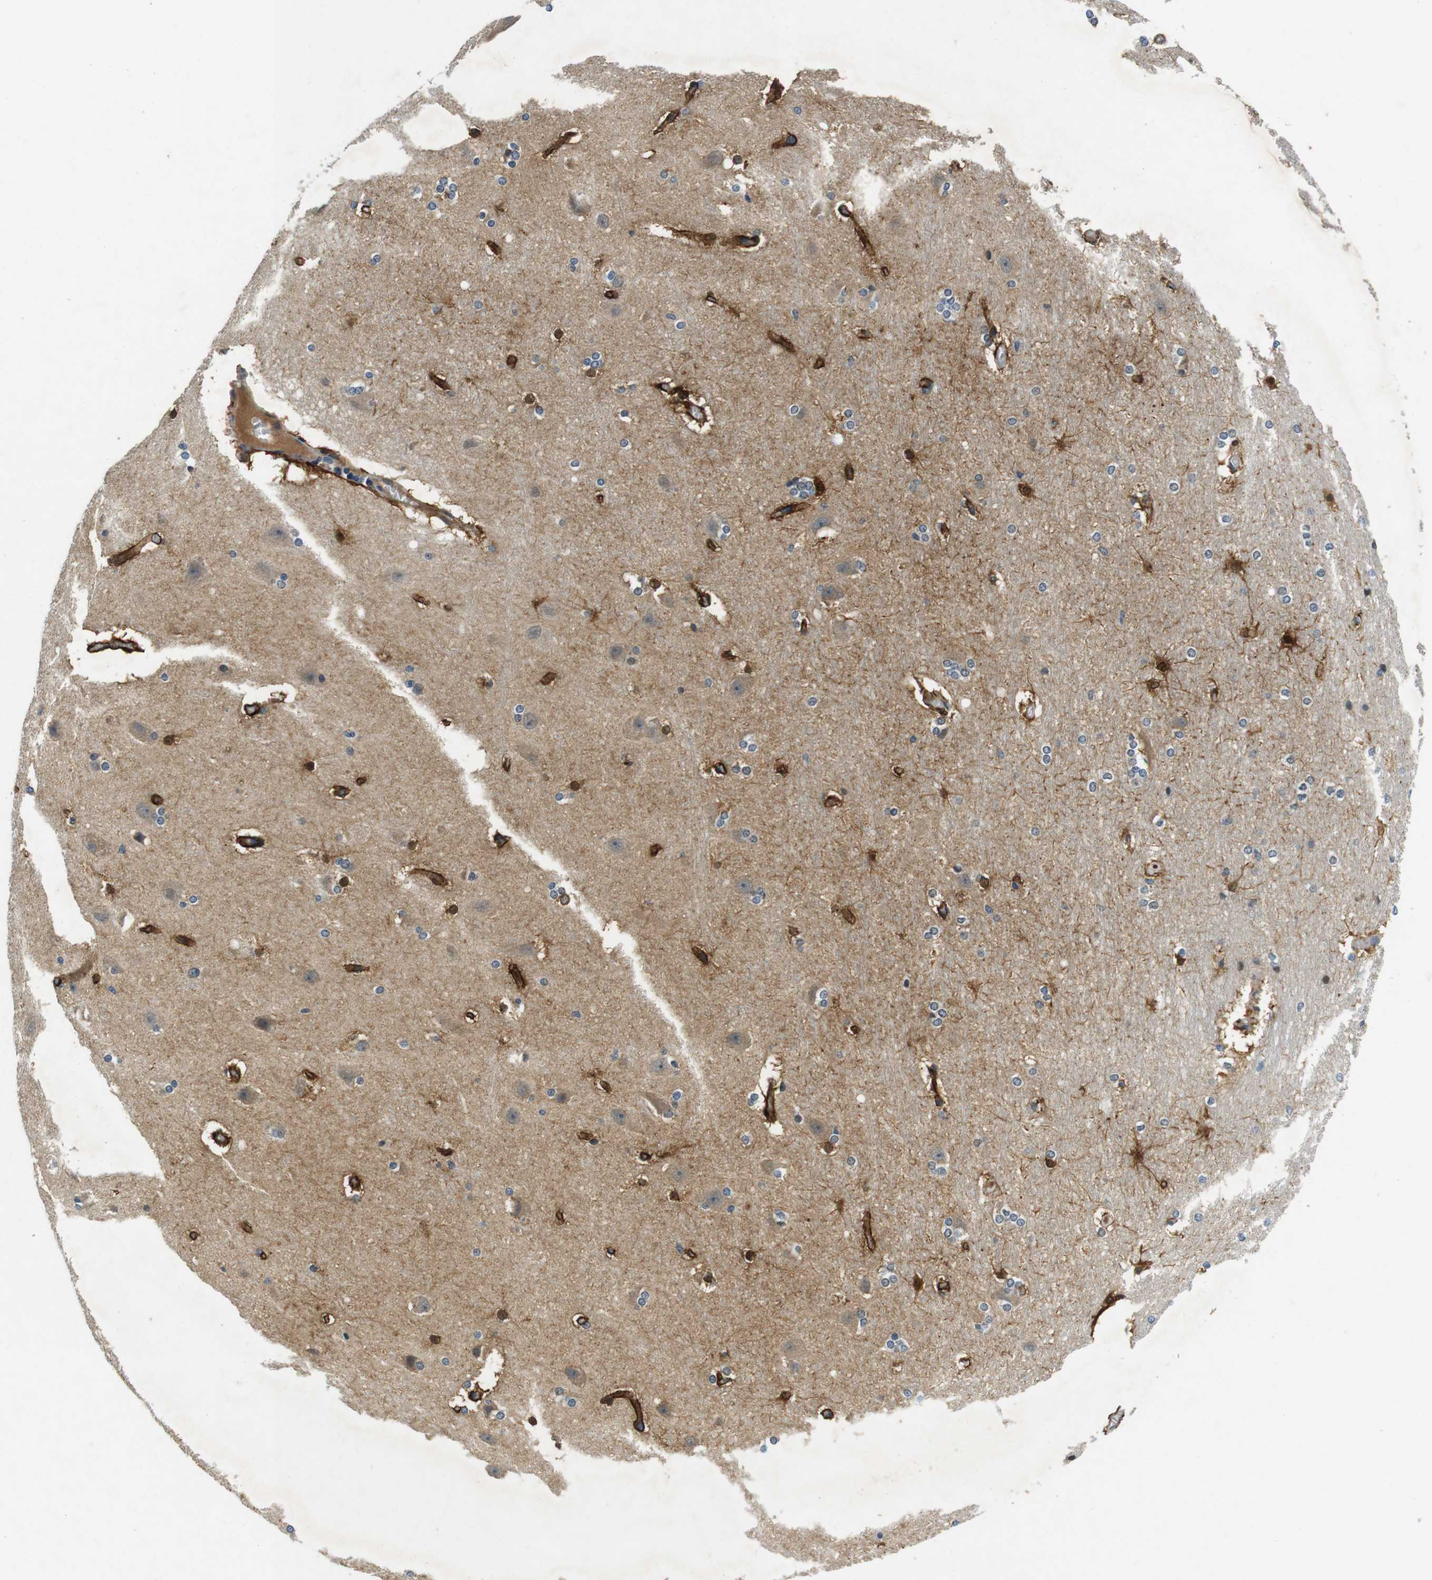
{"staining": {"intensity": "moderate", "quantity": "25%-75%", "location": "cytoplasmic/membranous"}, "tissue": "hippocampus", "cell_type": "Glial cells", "image_type": "normal", "snomed": [{"axis": "morphology", "description": "Normal tissue, NOS"}, {"axis": "topography", "description": "Hippocampus"}], "caption": "Hippocampus was stained to show a protein in brown. There is medium levels of moderate cytoplasmic/membranous staining in approximately 25%-75% of glial cells. (brown staining indicates protein expression, while blue staining denotes nuclei).", "gene": "DTNA", "patient": {"sex": "female", "age": 19}}